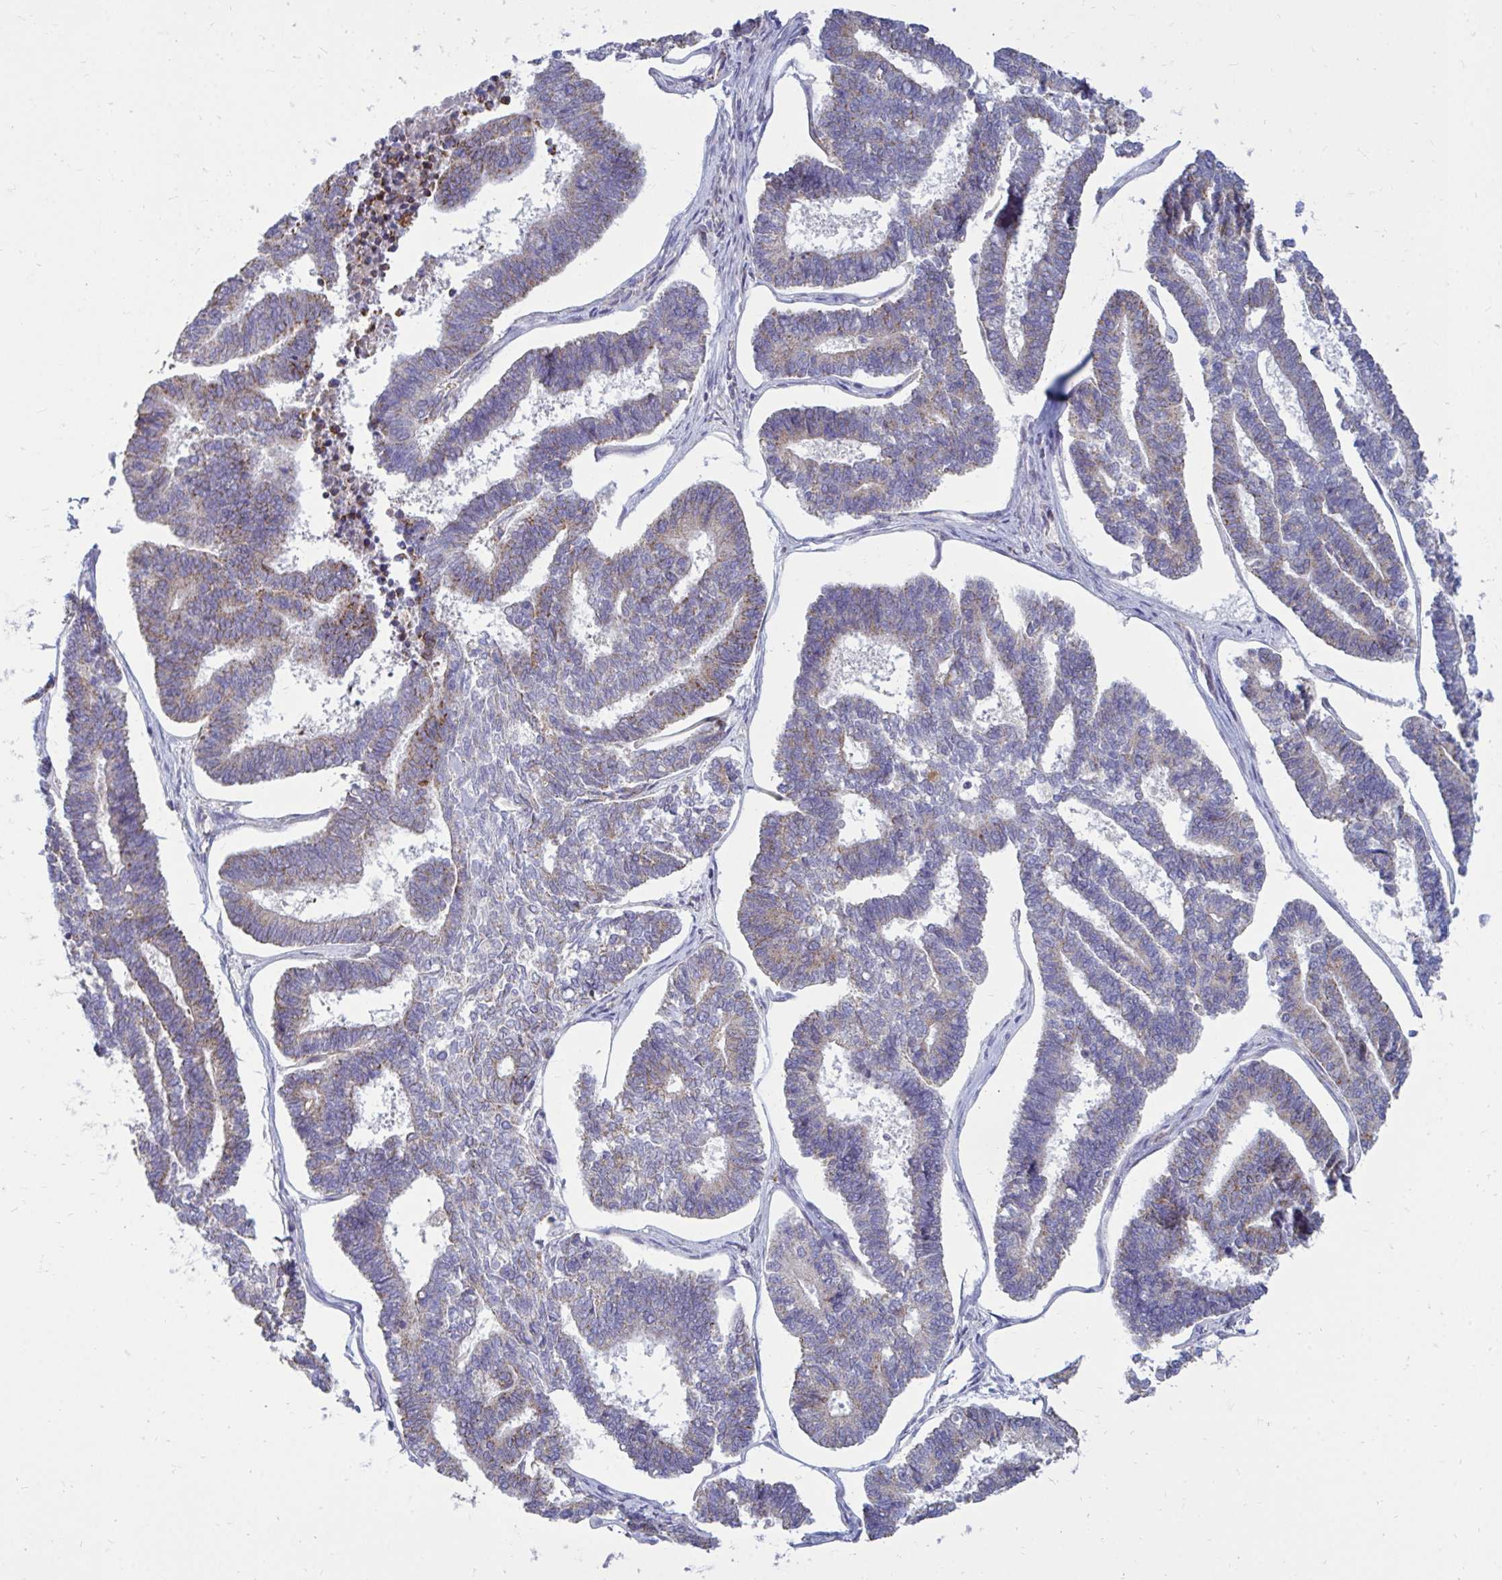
{"staining": {"intensity": "weak", "quantity": "25%-75%", "location": "cytoplasmic/membranous"}, "tissue": "endometrial cancer", "cell_type": "Tumor cells", "image_type": "cancer", "snomed": [{"axis": "morphology", "description": "Adenocarcinoma, NOS"}, {"axis": "topography", "description": "Endometrium"}], "caption": "Adenocarcinoma (endometrial) stained with immunohistochemistry (IHC) demonstrates weak cytoplasmic/membranous positivity in approximately 25%-75% of tumor cells.", "gene": "OR10R2", "patient": {"sex": "female", "age": 70}}